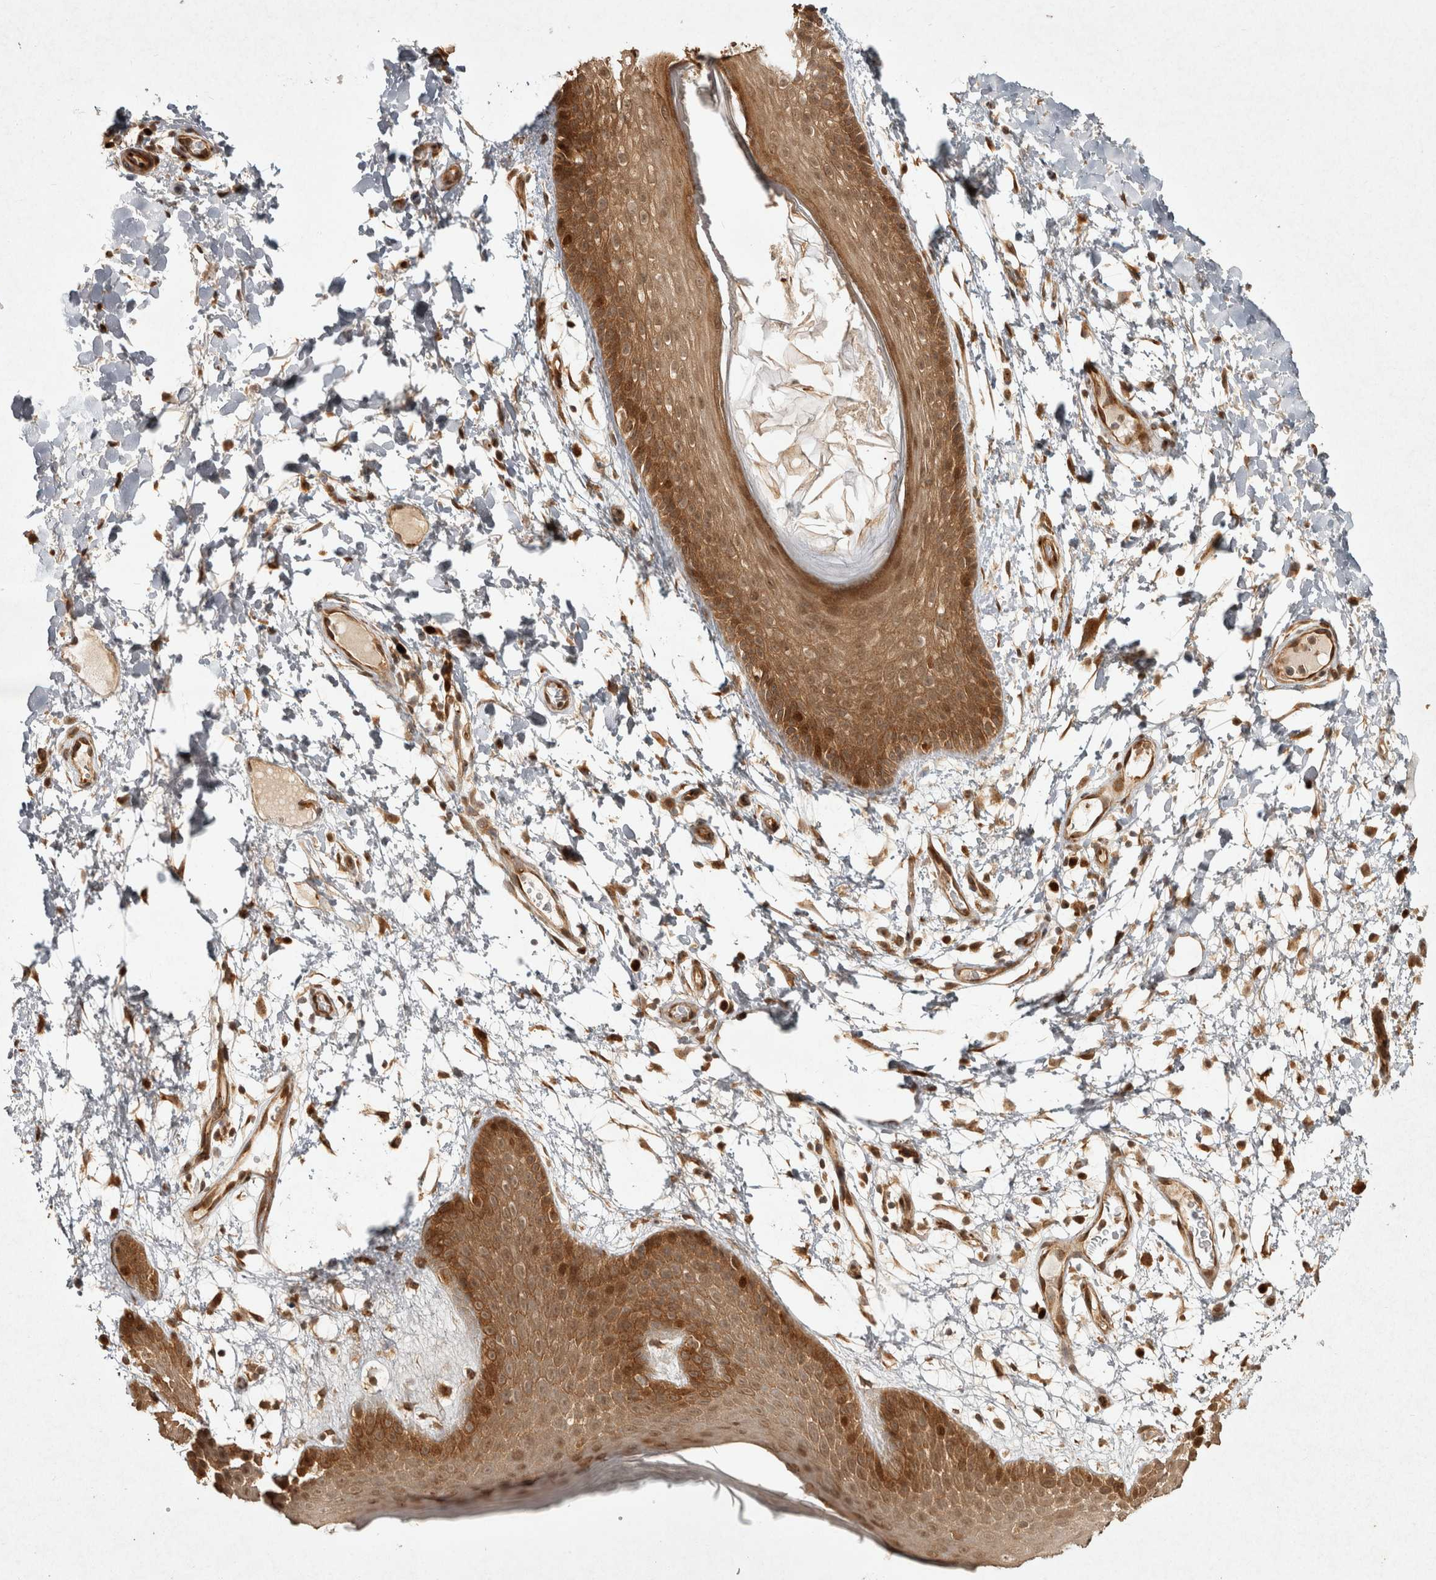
{"staining": {"intensity": "moderate", "quantity": ">75%", "location": "cytoplasmic/membranous"}, "tissue": "skin", "cell_type": "Epidermal cells", "image_type": "normal", "snomed": [{"axis": "morphology", "description": "Normal tissue, NOS"}, {"axis": "topography", "description": "Anal"}], "caption": "Skin stained with immunohistochemistry reveals moderate cytoplasmic/membranous expression in about >75% of epidermal cells.", "gene": "CAMSAP2", "patient": {"sex": "male", "age": 74}}